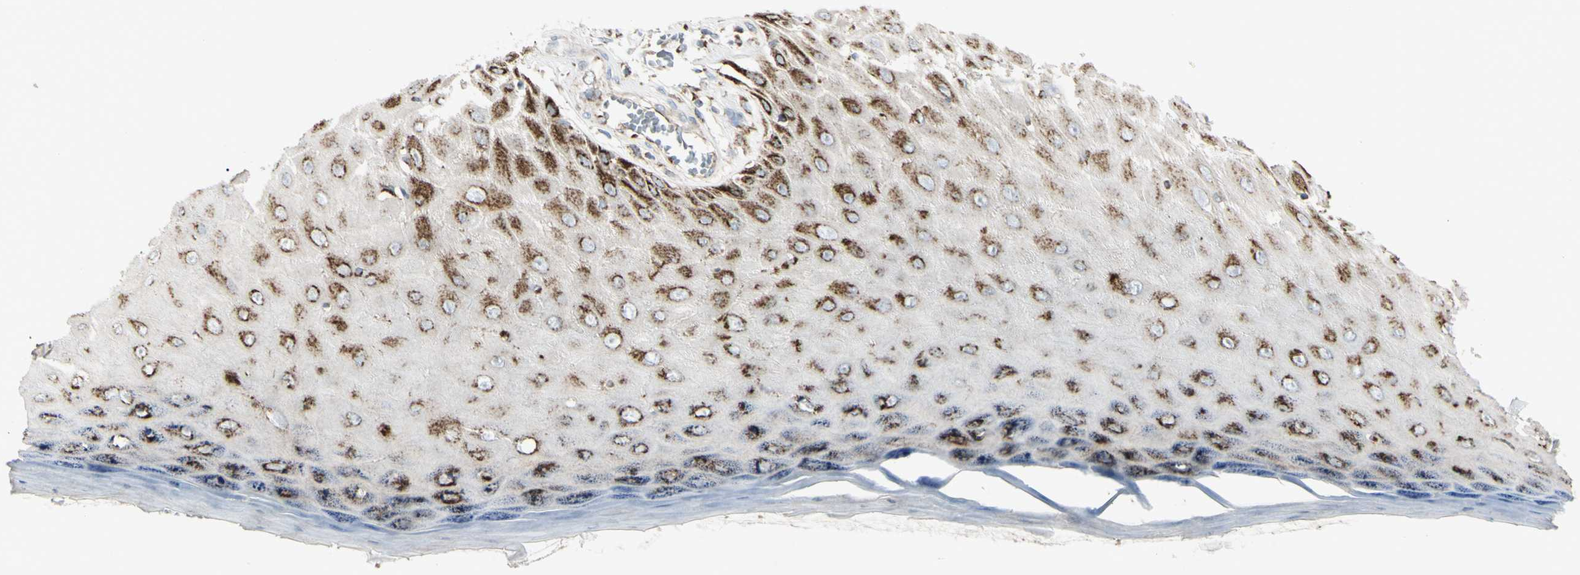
{"staining": {"intensity": "strong", "quantity": ">75%", "location": "cytoplasmic/membranous"}, "tissue": "skin cancer", "cell_type": "Tumor cells", "image_type": "cancer", "snomed": [{"axis": "morphology", "description": "Squamous cell carcinoma, NOS"}, {"axis": "topography", "description": "Skin"}], "caption": "IHC image of skin cancer (squamous cell carcinoma) stained for a protein (brown), which reveals high levels of strong cytoplasmic/membranous positivity in approximately >75% of tumor cells.", "gene": "CYB5R1", "patient": {"sex": "female", "age": 73}}